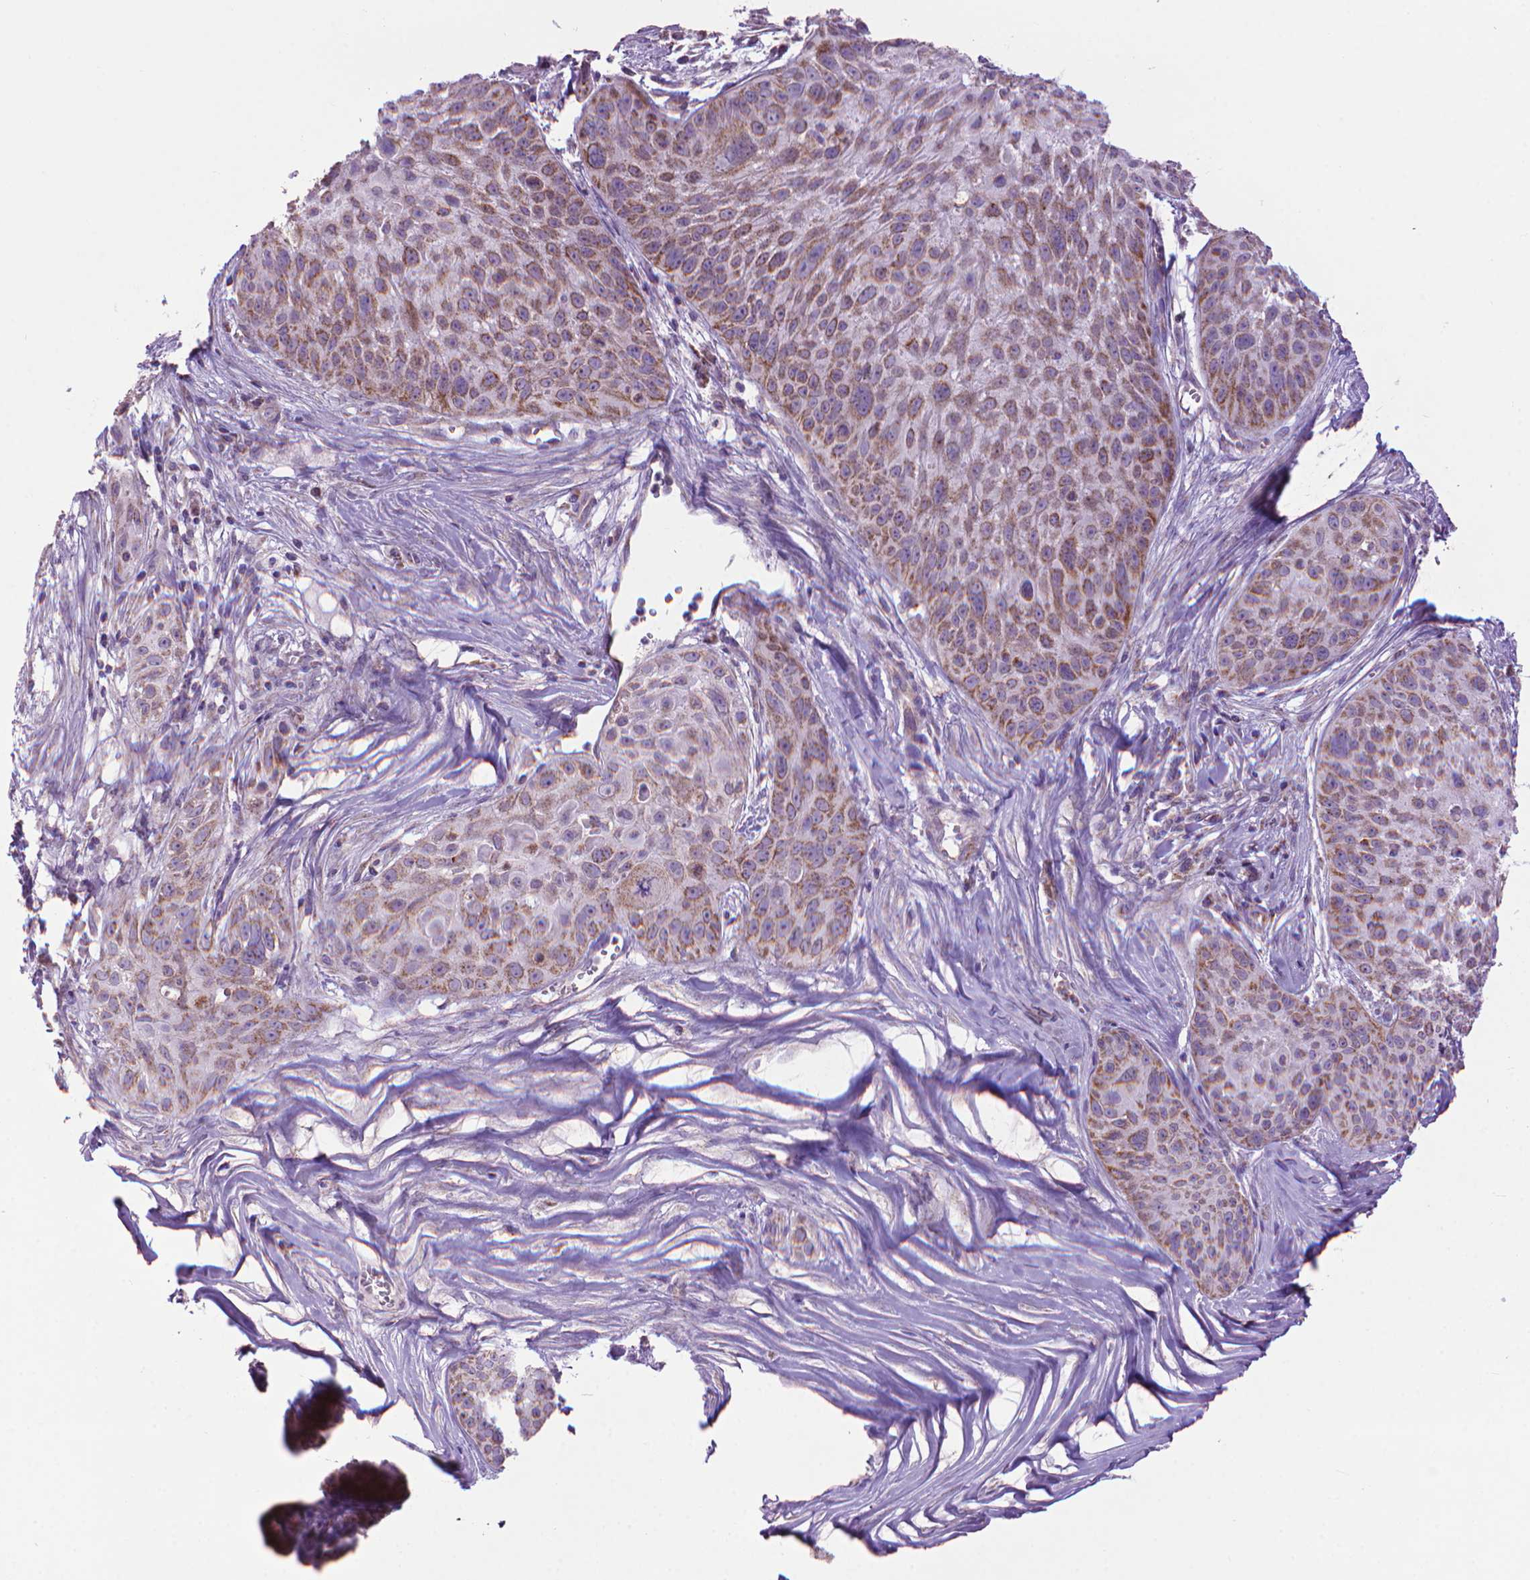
{"staining": {"intensity": "strong", "quantity": "25%-75%", "location": "cytoplasmic/membranous"}, "tissue": "skin cancer", "cell_type": "Tumor cells", "image_type": "cancer", "snomed": [{"axis": "morphology", "description": "Squamous cell carcinoma, NOS"}, {"axis": "topography", "description": "Skin"}, {"axis": "topography", "description": "Anal"}], "caption": "An image showing strong cytoplasmic/membranous positivity in about 25%-75% of tumor cells in squamous cell carcinoma (skin), as visualized by brown immunohistochemical staining.", "gene": "VDAC1", "patient": {"sex": "female", "age": 75}}